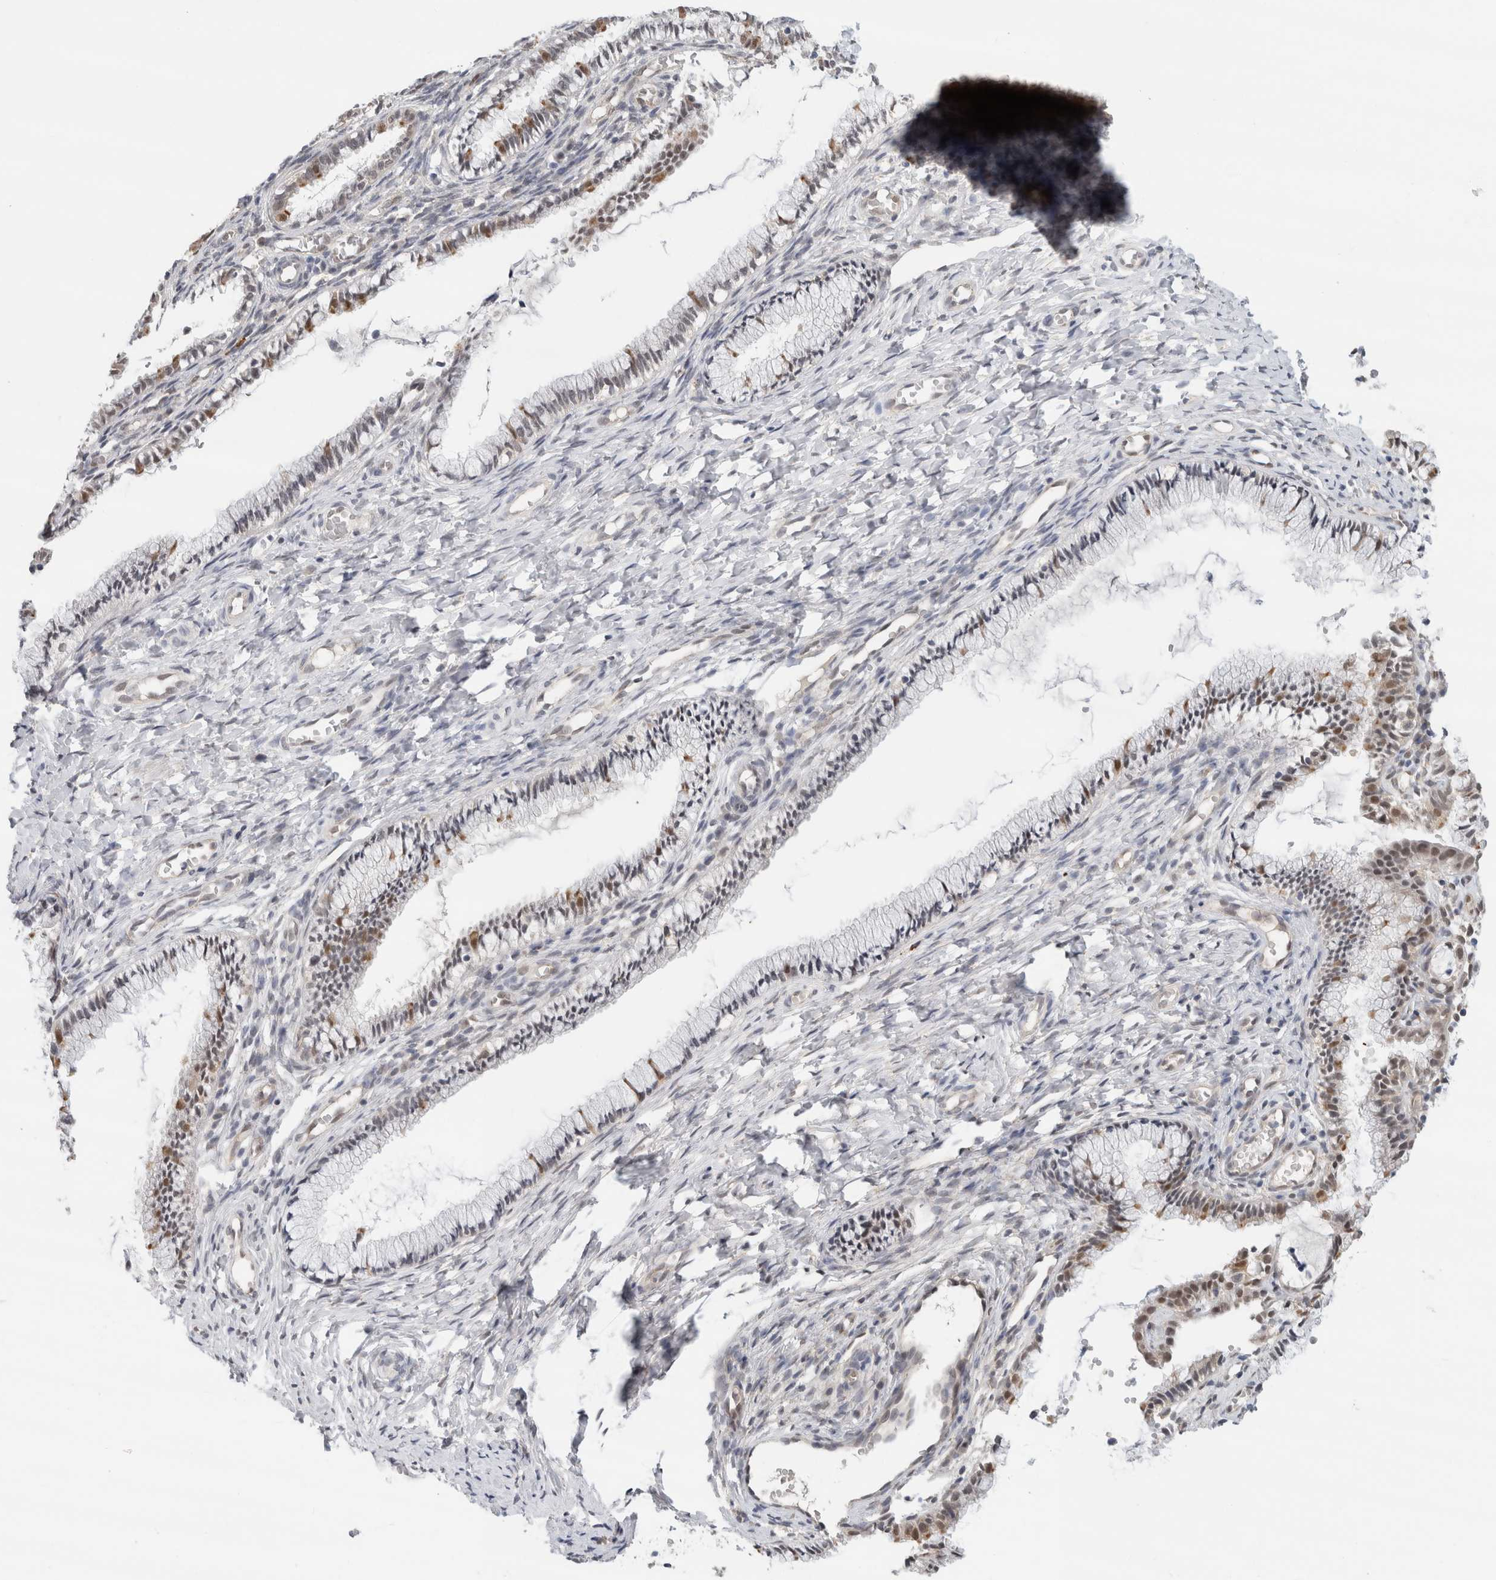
{"staining": {"intensity": "weak", "quantity": "<25%", "location": "cytoplasmic/membranous,nuclear"}, "tissue": "cervix", "cell_type": "Glandular cells", "image_type": "normal", "snomed": [{"axis": "morphology", "description": "Normal tissue, NOS"}, {"axis": "topography", "description": "Cervix"}], "caption": "Immunohistochemistry of benign human cervix demonstrates no staining in glandular cells.", "gene": "EIF4G3", "patient": {"sex": "female", "age": 27}}